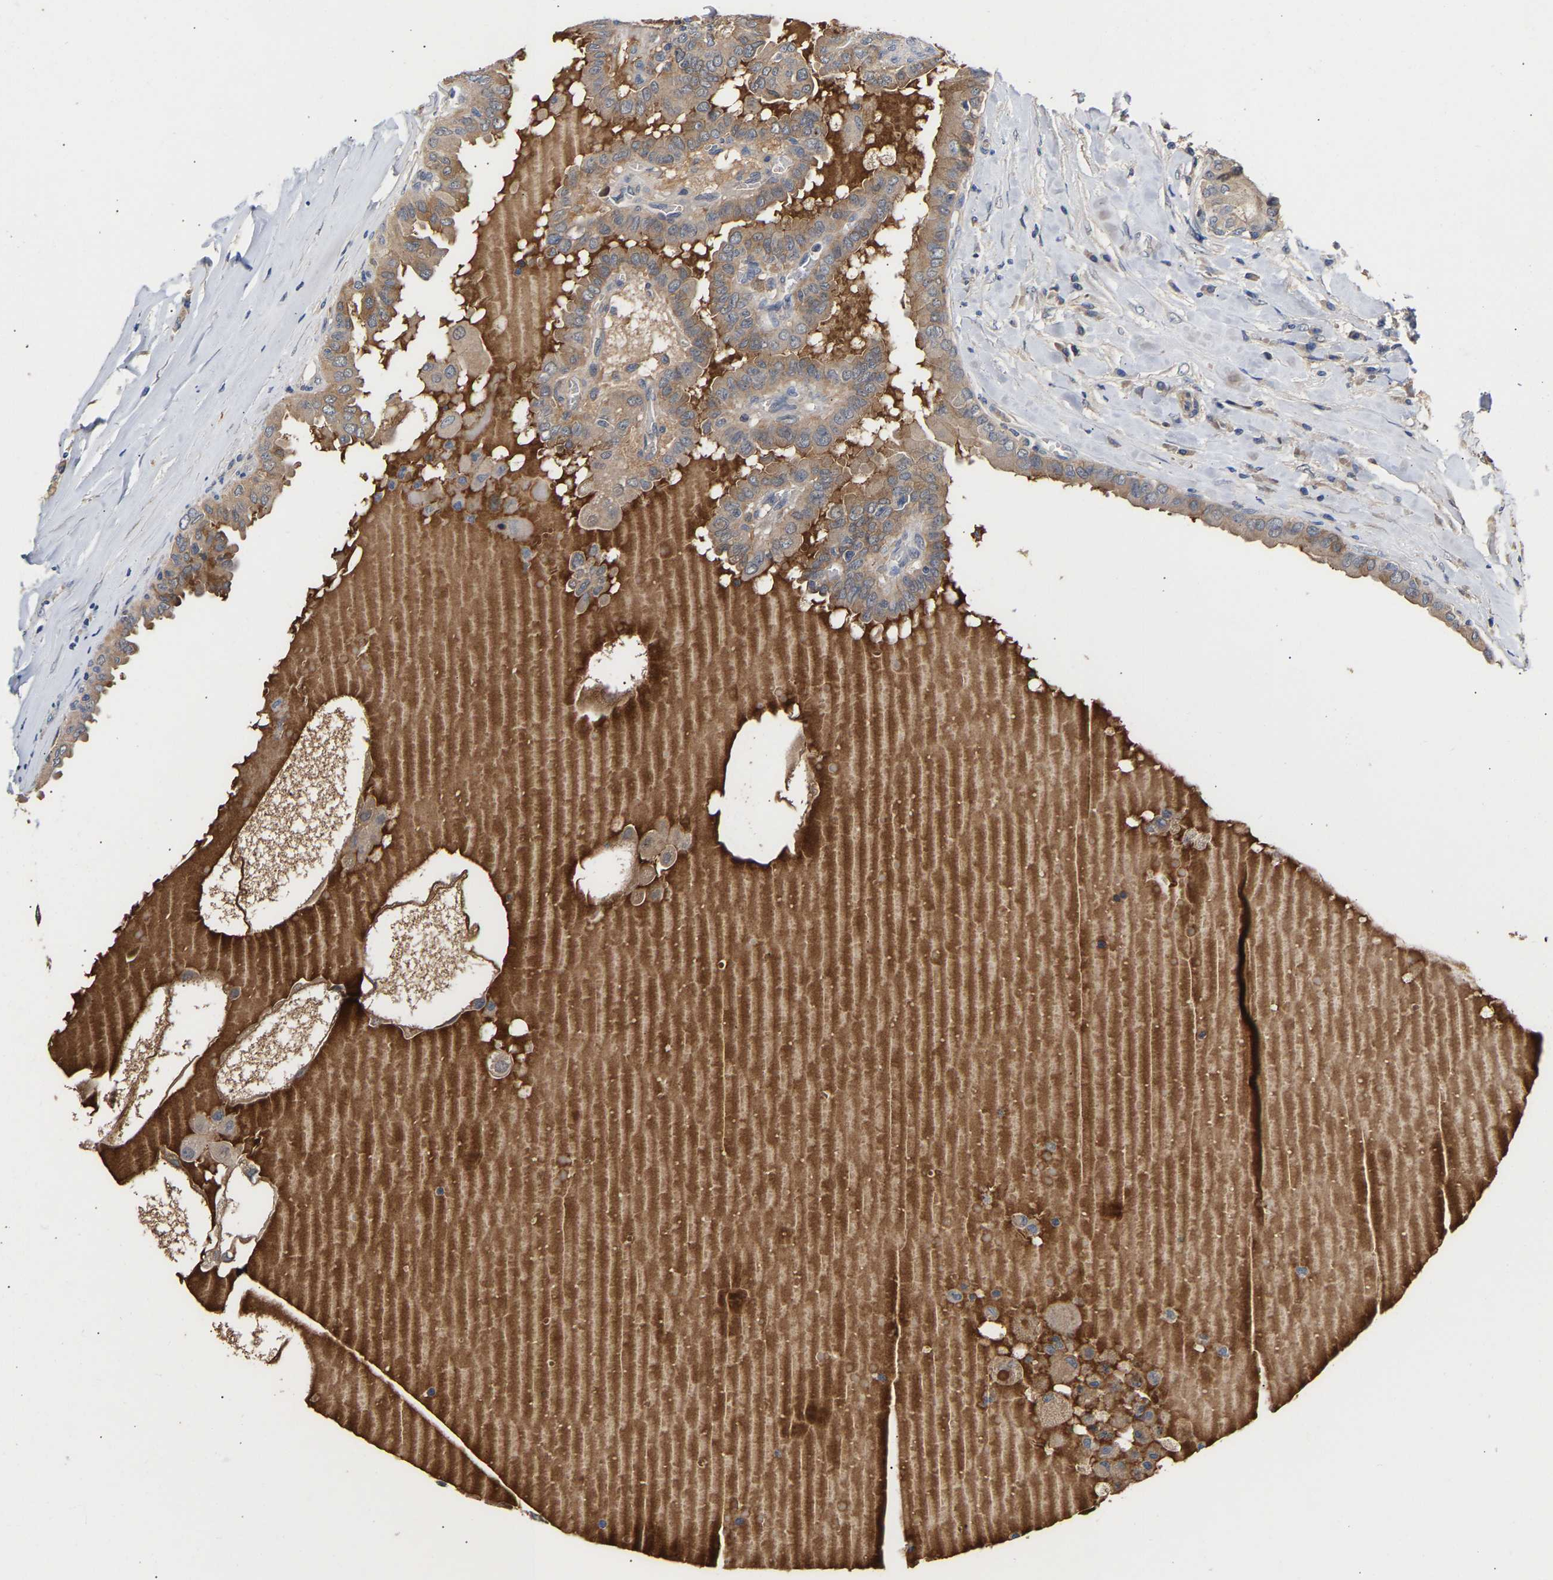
{"staining": {"intensity": "weak", "quantity": "25%-75%", "location": "cytoplasmic/membranous"}, "tissue": "thyroid cancer", "cell_type": "Tumor cells", "image_type": "cancer", "snomed": [{"axis": "morphology", "description": "Papillary adenocarcinoma, NOS"}, {"axis": "topography", "description": "Thyroid gland"}], "caption": "Brown immunohistochemical staining in papillary adenocarcinoma (thyroid) displays weak cytoplasmic/membranous positivity in about 25%-75% of tumor cells.", "gene": "KASH5", "patient": {"sex": "male", "age": 33}}